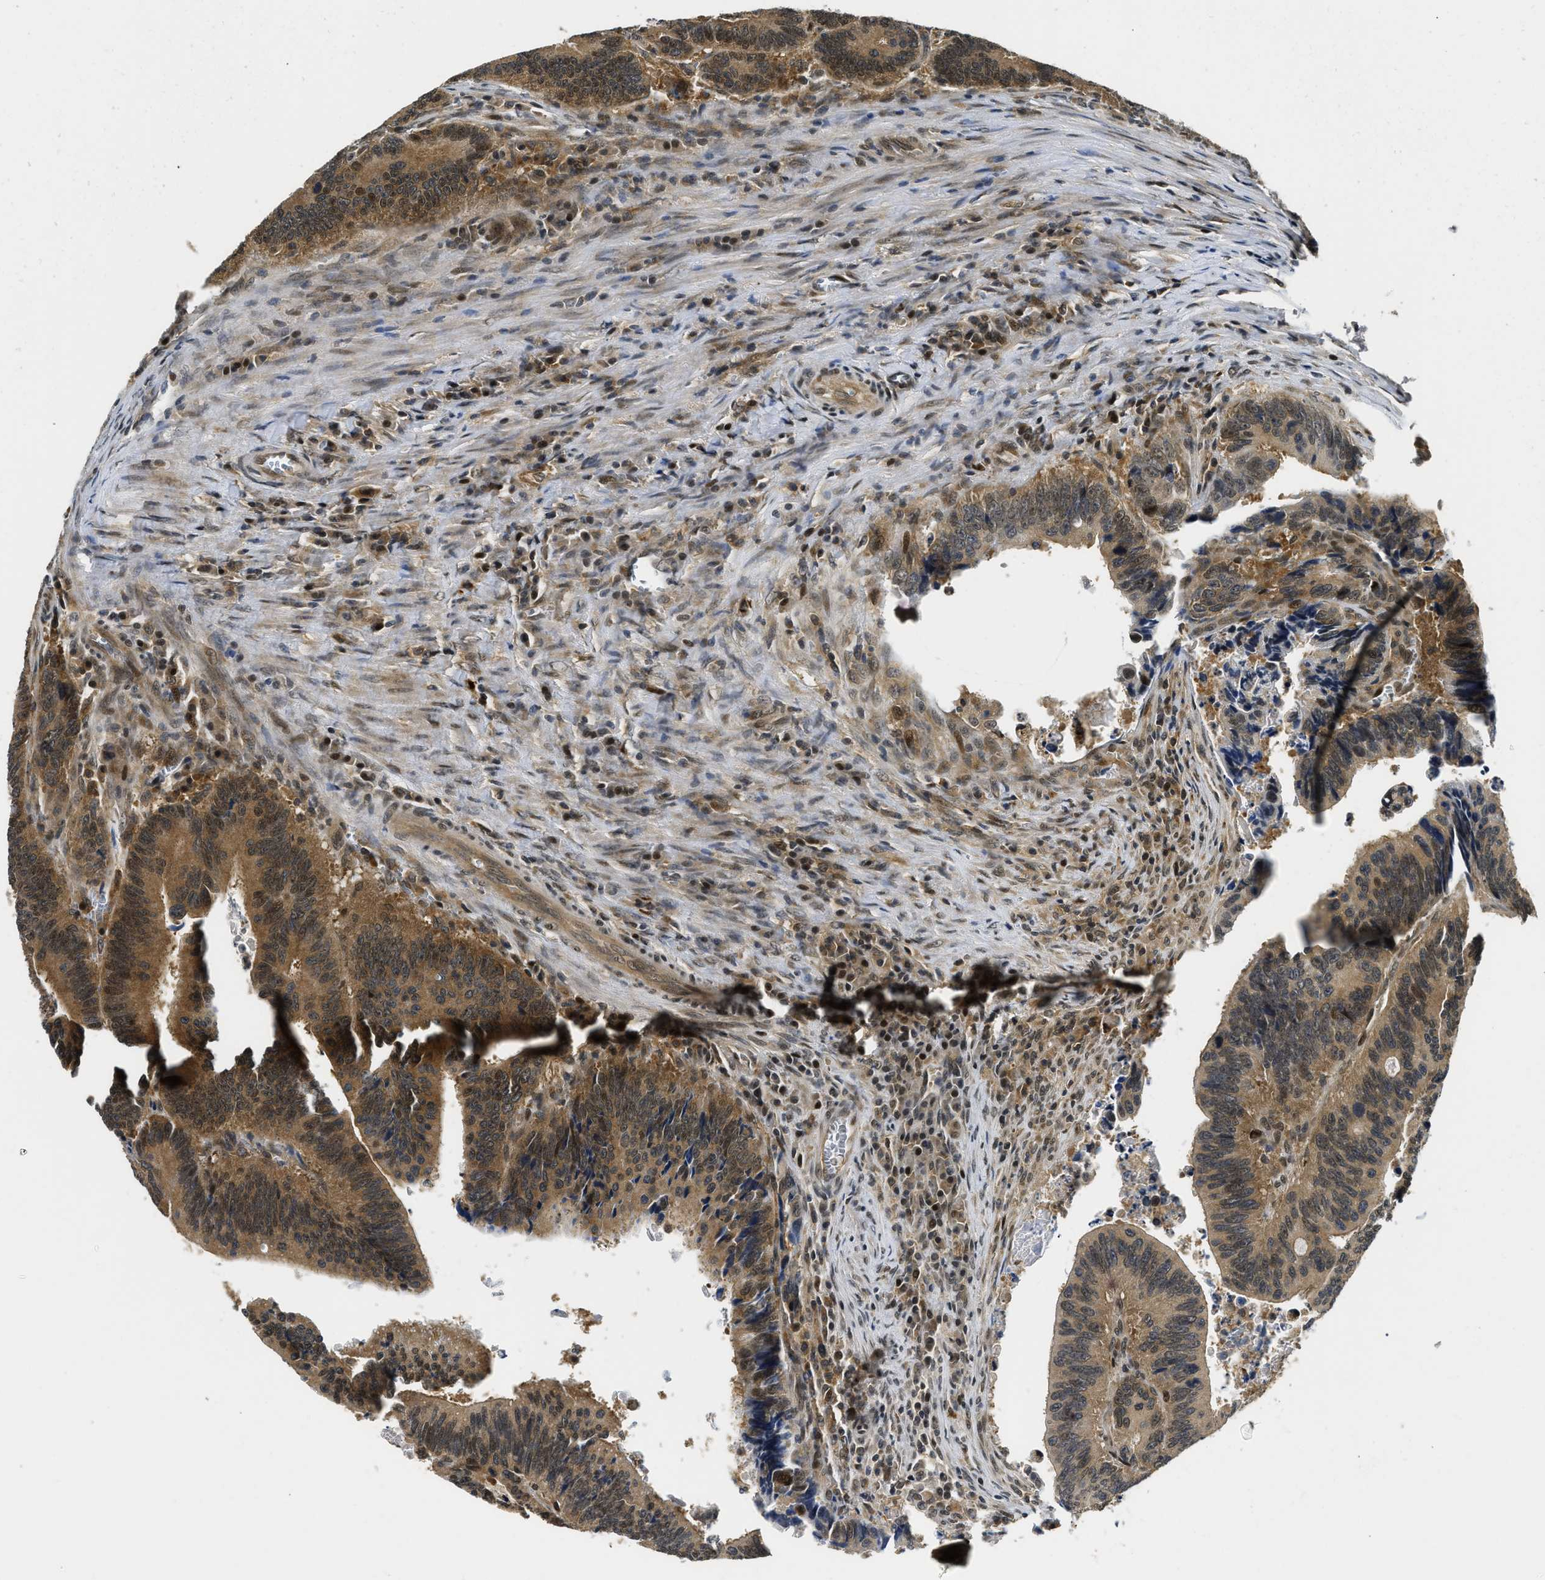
{"staining": {"intensity": "moderate", "quantity": ">75%", "location": "cytoplasmic/membranous,nuclear"}, "tissue": "colorectal cancer", "cell_type": "Tumor cells", "image_type": "cancer", "snomed": [{"axis": "morphology", "description": "Inflammation, NOS"}, {"axis": "morphology", "description": "Adenocarcinoma, NOS"}, {"axis": "topography", "description": "Colon"}], "caption": "Moderate cytoplasmic/membranous and nuclear staining is present in about >75% of tumor cells in colorectal cancer.", "gene": "ADSL", "patient": {"sex": "male", "age": 72}}